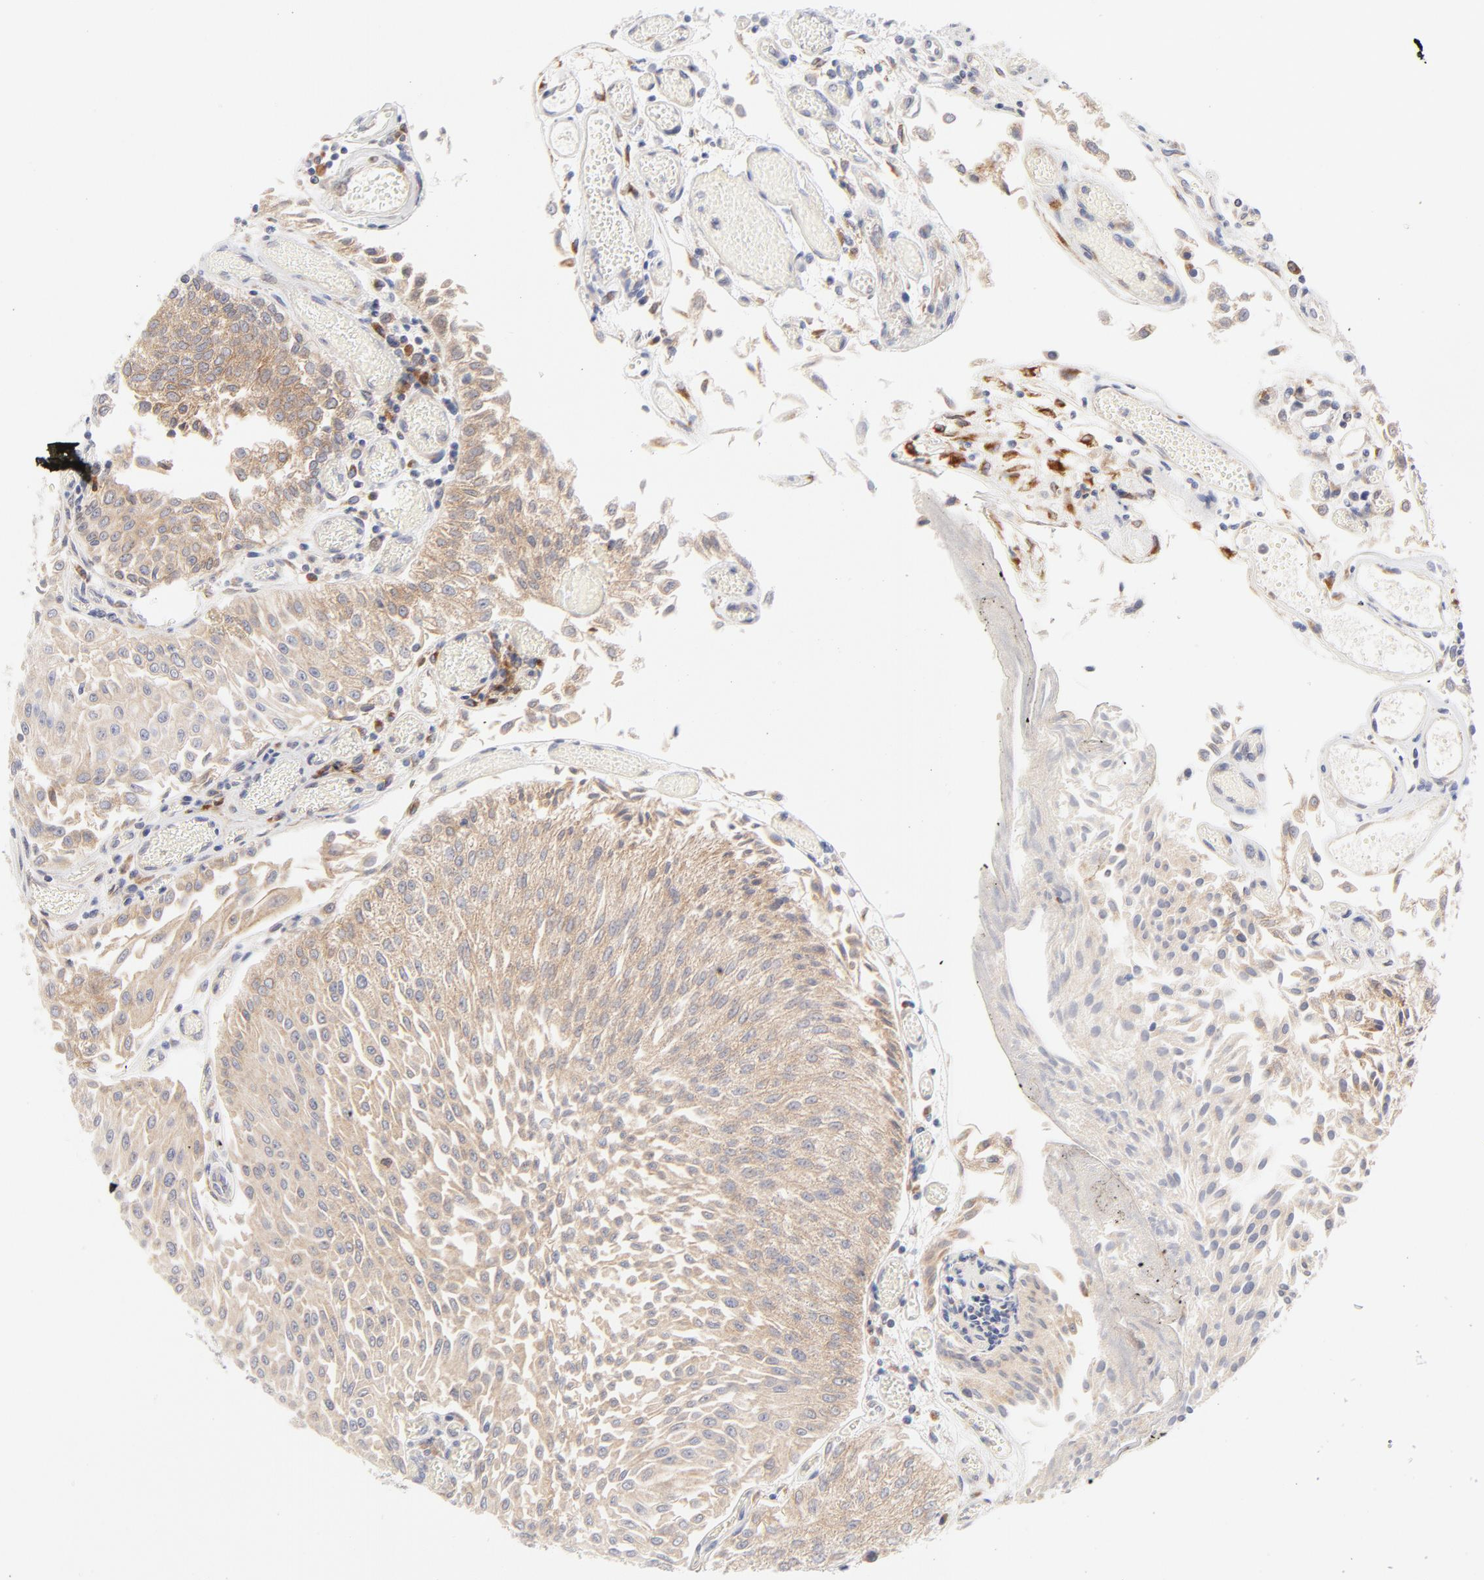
{"staining": {"intensity": "weak", "quantity": ">75%", "location": "cytoplasmic/membranous"}, "tissue": "urothelial cancer", "cell_type": "Tumor cells", "image_type": "cancer", "snomed": [{"axis": "morphology", "description": "Urothelial carcinoma, Low grade"}, {"axis": "topography", "description": "Urinary bladder"}], "caption": "Tumor cells demonstrate low levels of weak cytoplasmic/membranous positivity in approximately >75% of cells in human urothelial carcinoma (low-grade). The staining was performed using DAB (3,3'-diaminobenzidine) to visualize the protein expression in brown, while the nuclei were stained in blue with hematoxylin (Magnification: 20x).", "gene": "RPS6KA1", "patient": {"sex": "male", "age": 86}}